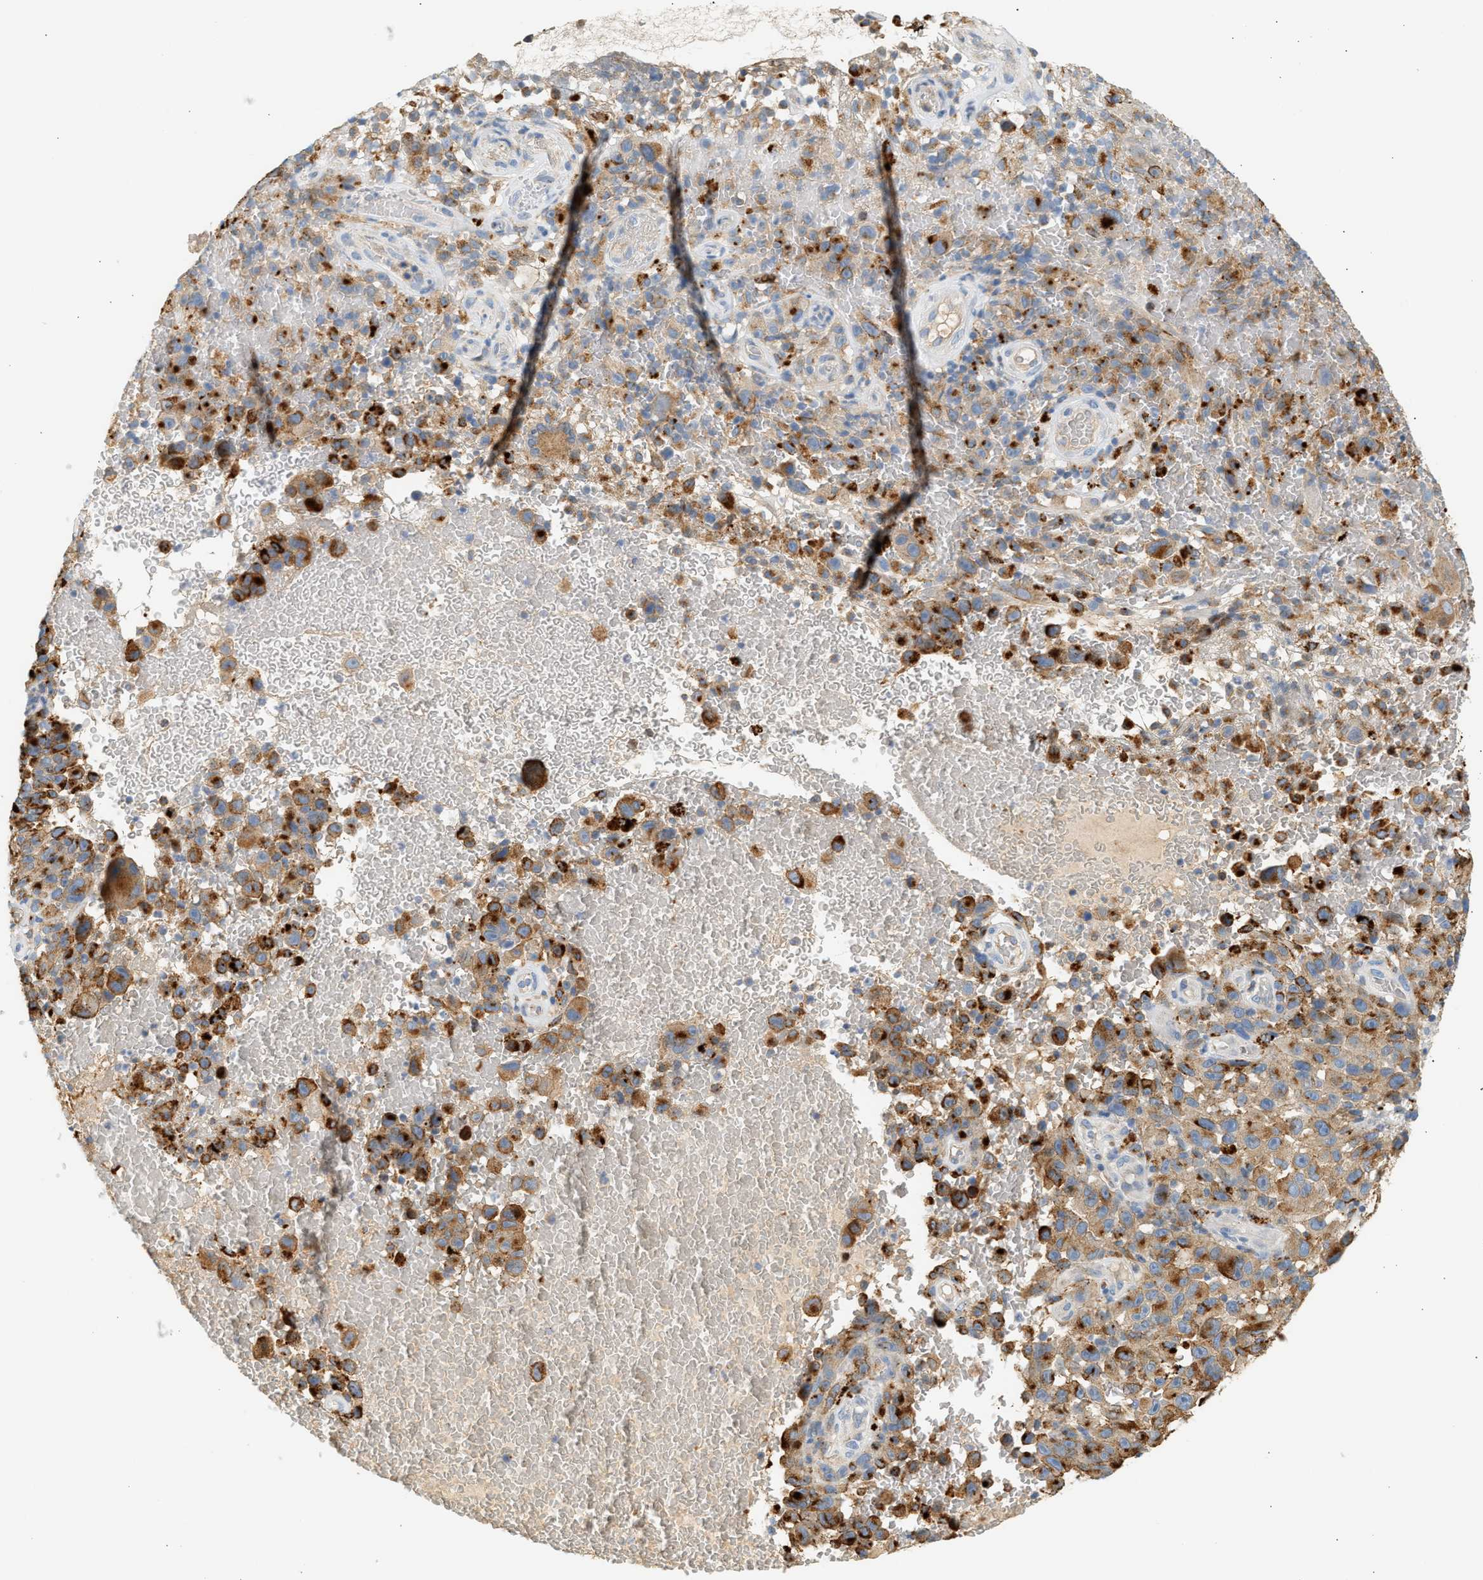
{"staining": {"intensity": "strong", "quantity": ">75%", "location": "cytoplasmic/membranous"}, "tissue": "melanoma", "cell_type": "Tumor cells", "image_type": "cancer", "snomed": [{"axis": "morphology", "description": "Malignant melanoma, NOS"}, {"axis": "topography", "description": "Skin"}], "caption": "Tumor cells show high levels of strong cytoplasmic/membranous positivity in approximately >75% of cells in human melanoma. (DAB IHC, brown staining for protein, blue staining for nuclei).", "gene": "ENTHD1", "patient": {"sex": "female", "age": 82}}